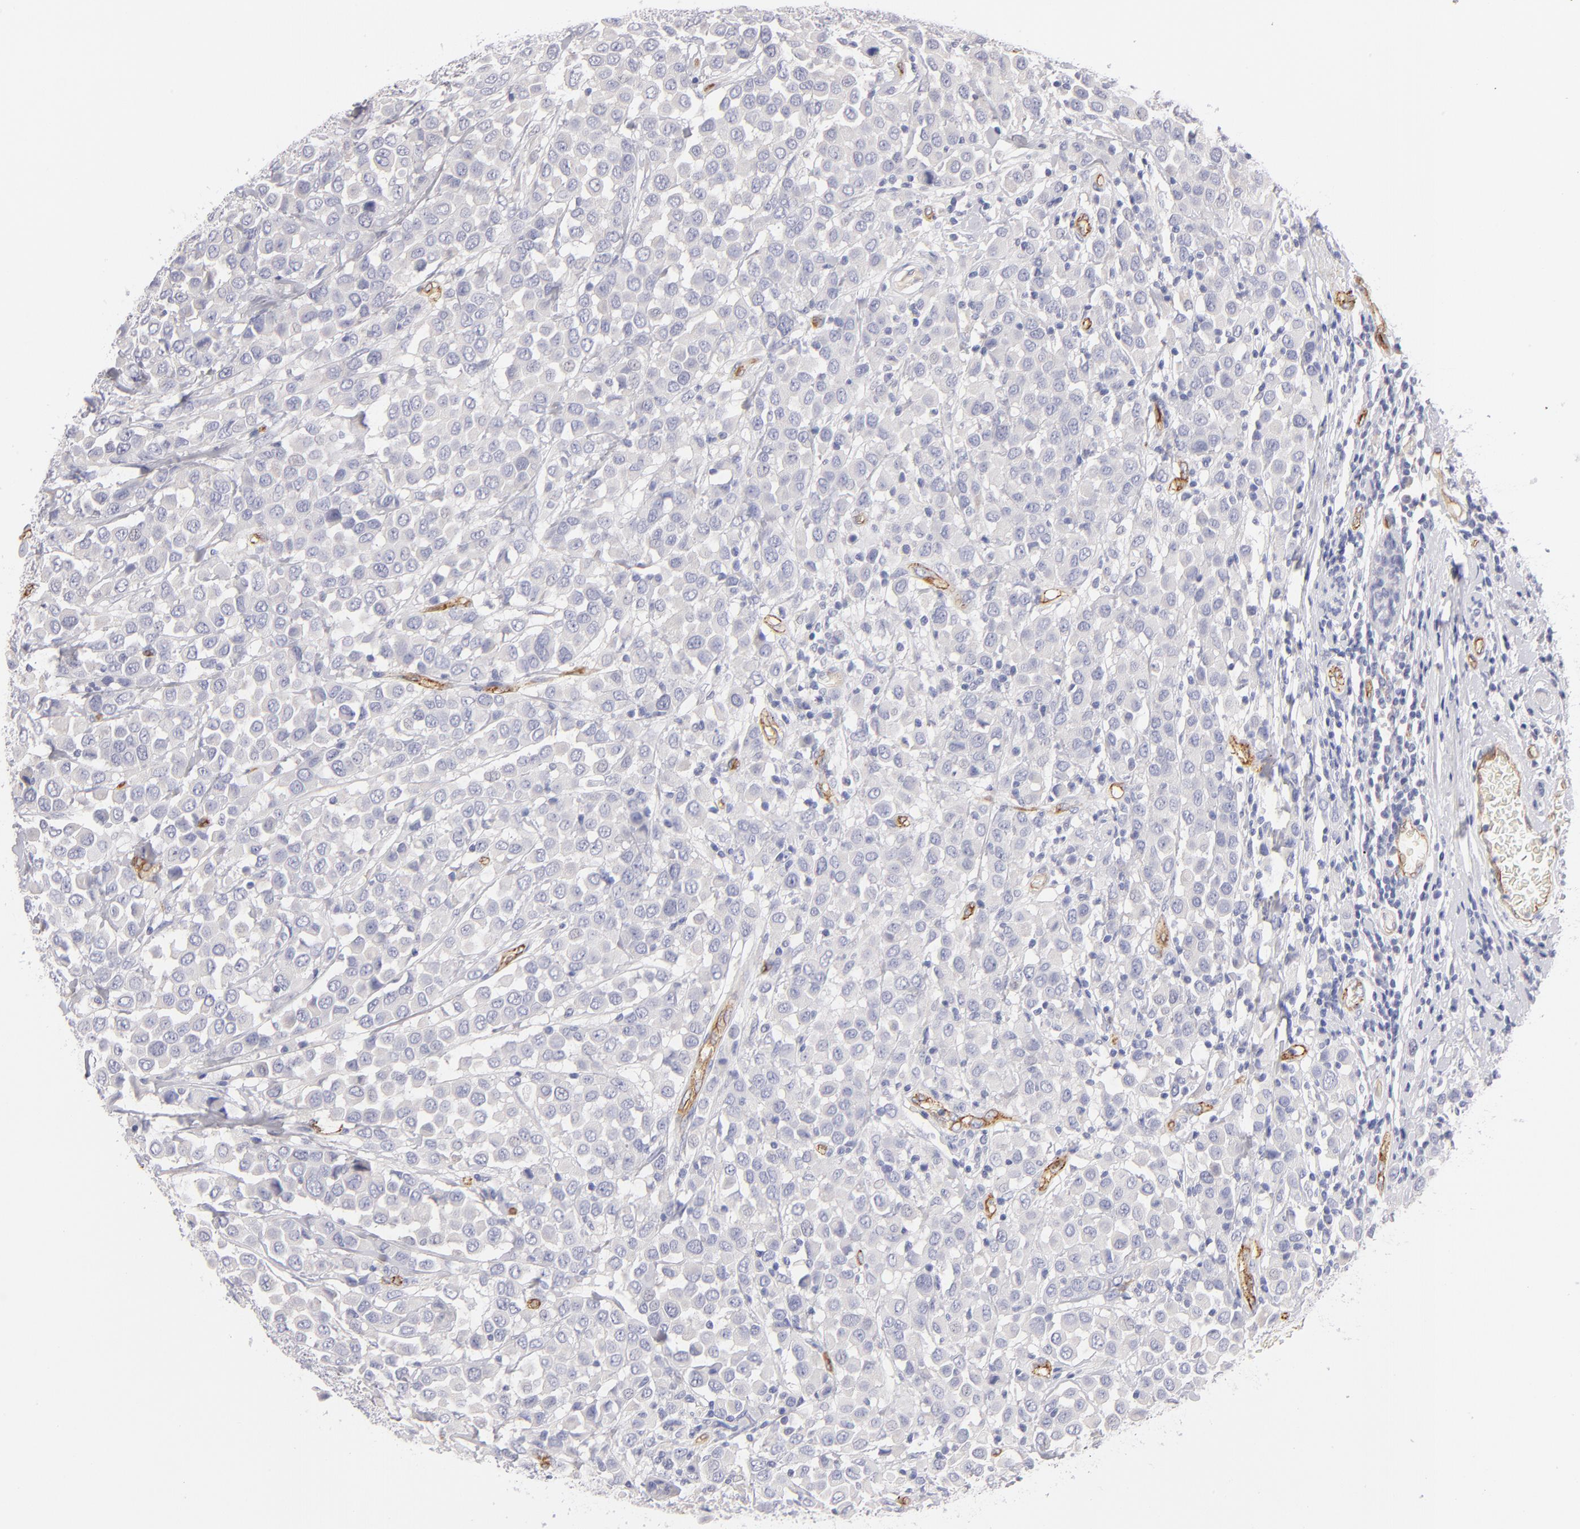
{"staining": {"intensity": "negative", "quantity": "none", "location": "none"}, "tissue": "breast cancer", "cell_type": "Tumor cells", "image_type": "cancer", "snomed": [{"axis": "morphology", "description": "Duct carcinoma"}, {"axis": "topography", "description": "Breast"}], "caption": "The immunohistochemistry histopathology image has no significant staining in tumor cells of breast cancer tissue.", "gene": "PLVAP", "patient": {"sex": "female", "age": 61}}